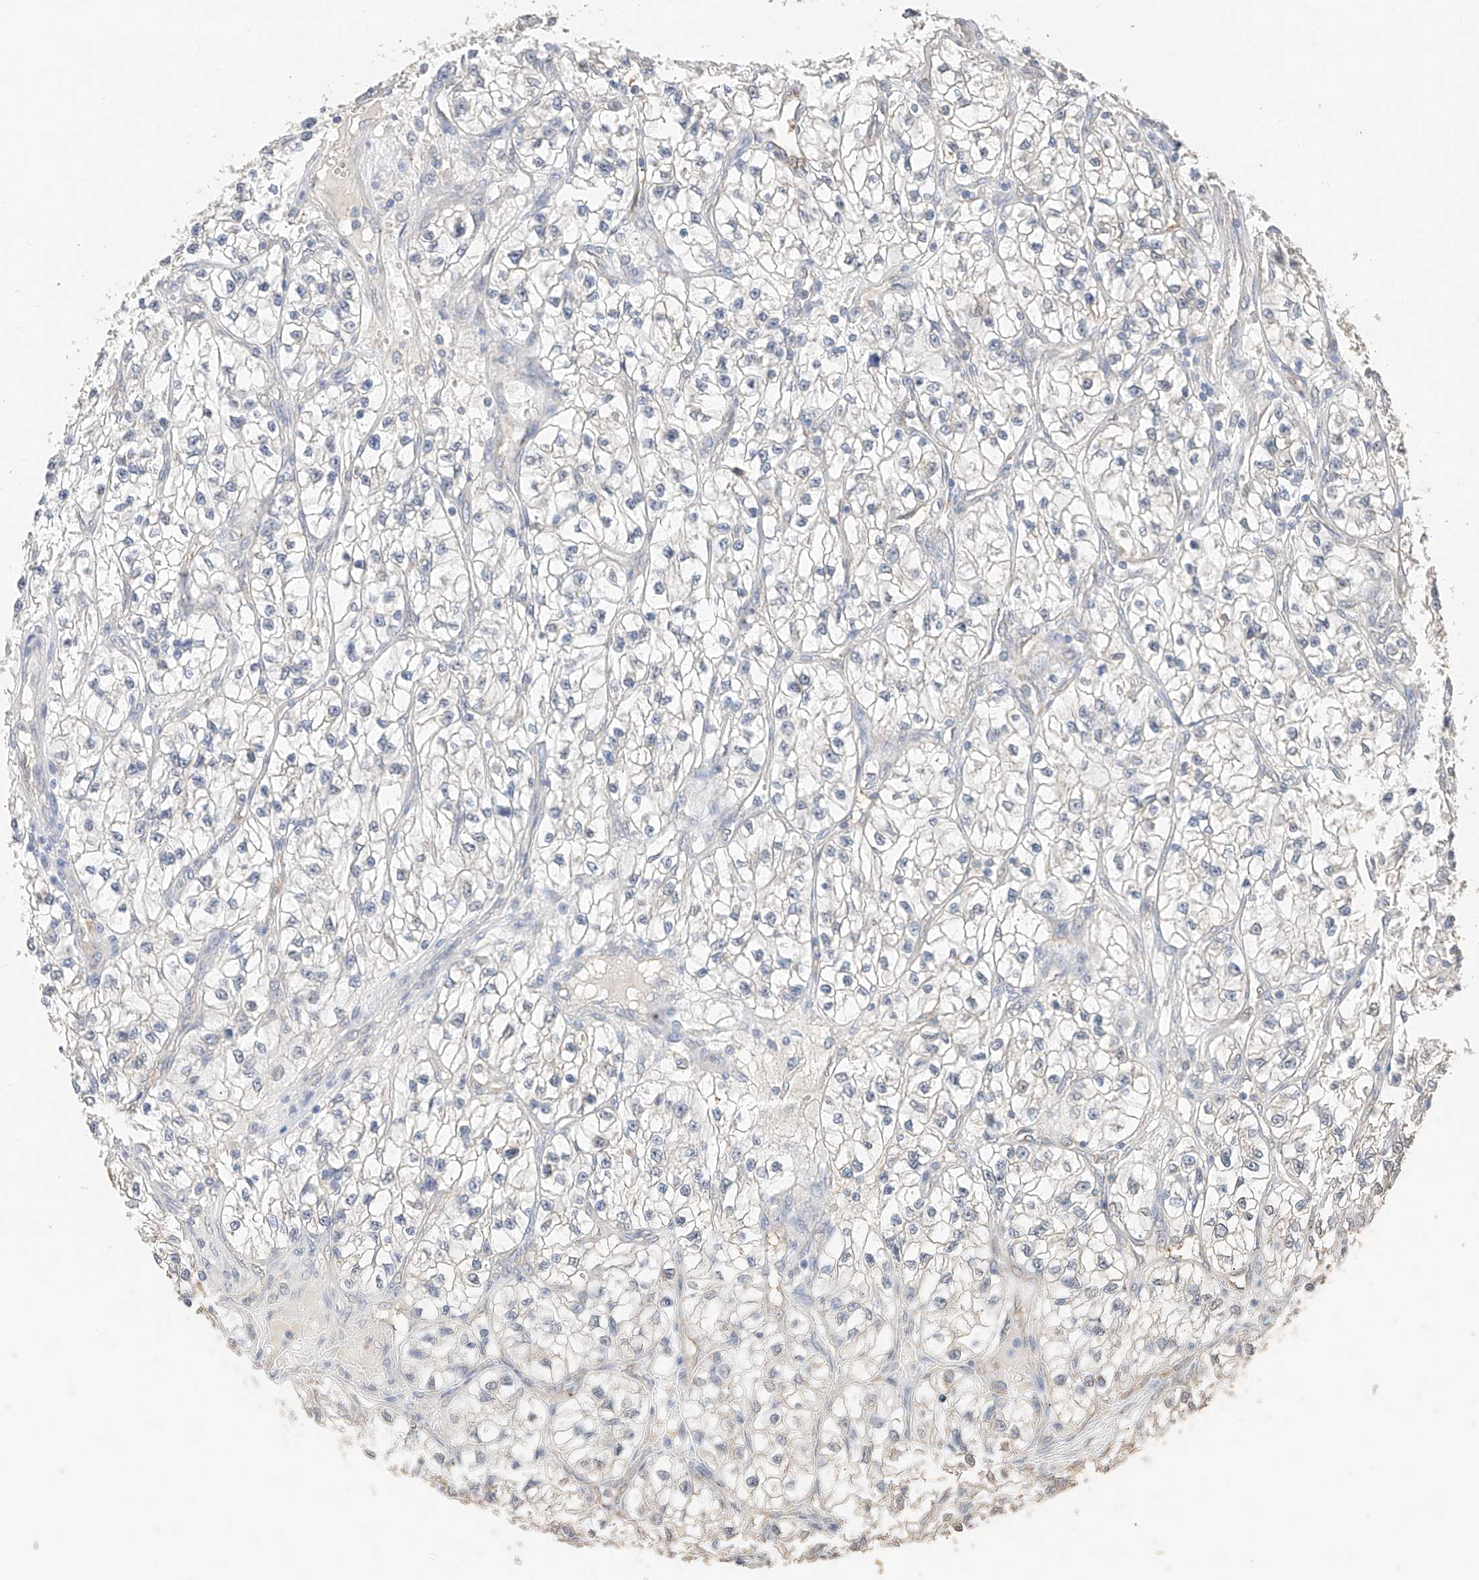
{"staining": {"intensity": "negative", "quantity": "none", "location": "none"}, "tissue": "renal cancer", "cell_type": "Tumor cells", "image_type": "cancer", "snomed": [{"axis": "morphology", "description": "Adenocarcinoma, NOS"}, {"axis": "topography", "description": "Kidney"}], "caption": "This is an IHC micrograph of human renal cancer (adenocarcinoma). There is no staining in tumor cells.", "gene": "IL22RA2", "patient": {"sex": "female", "age": 57}}